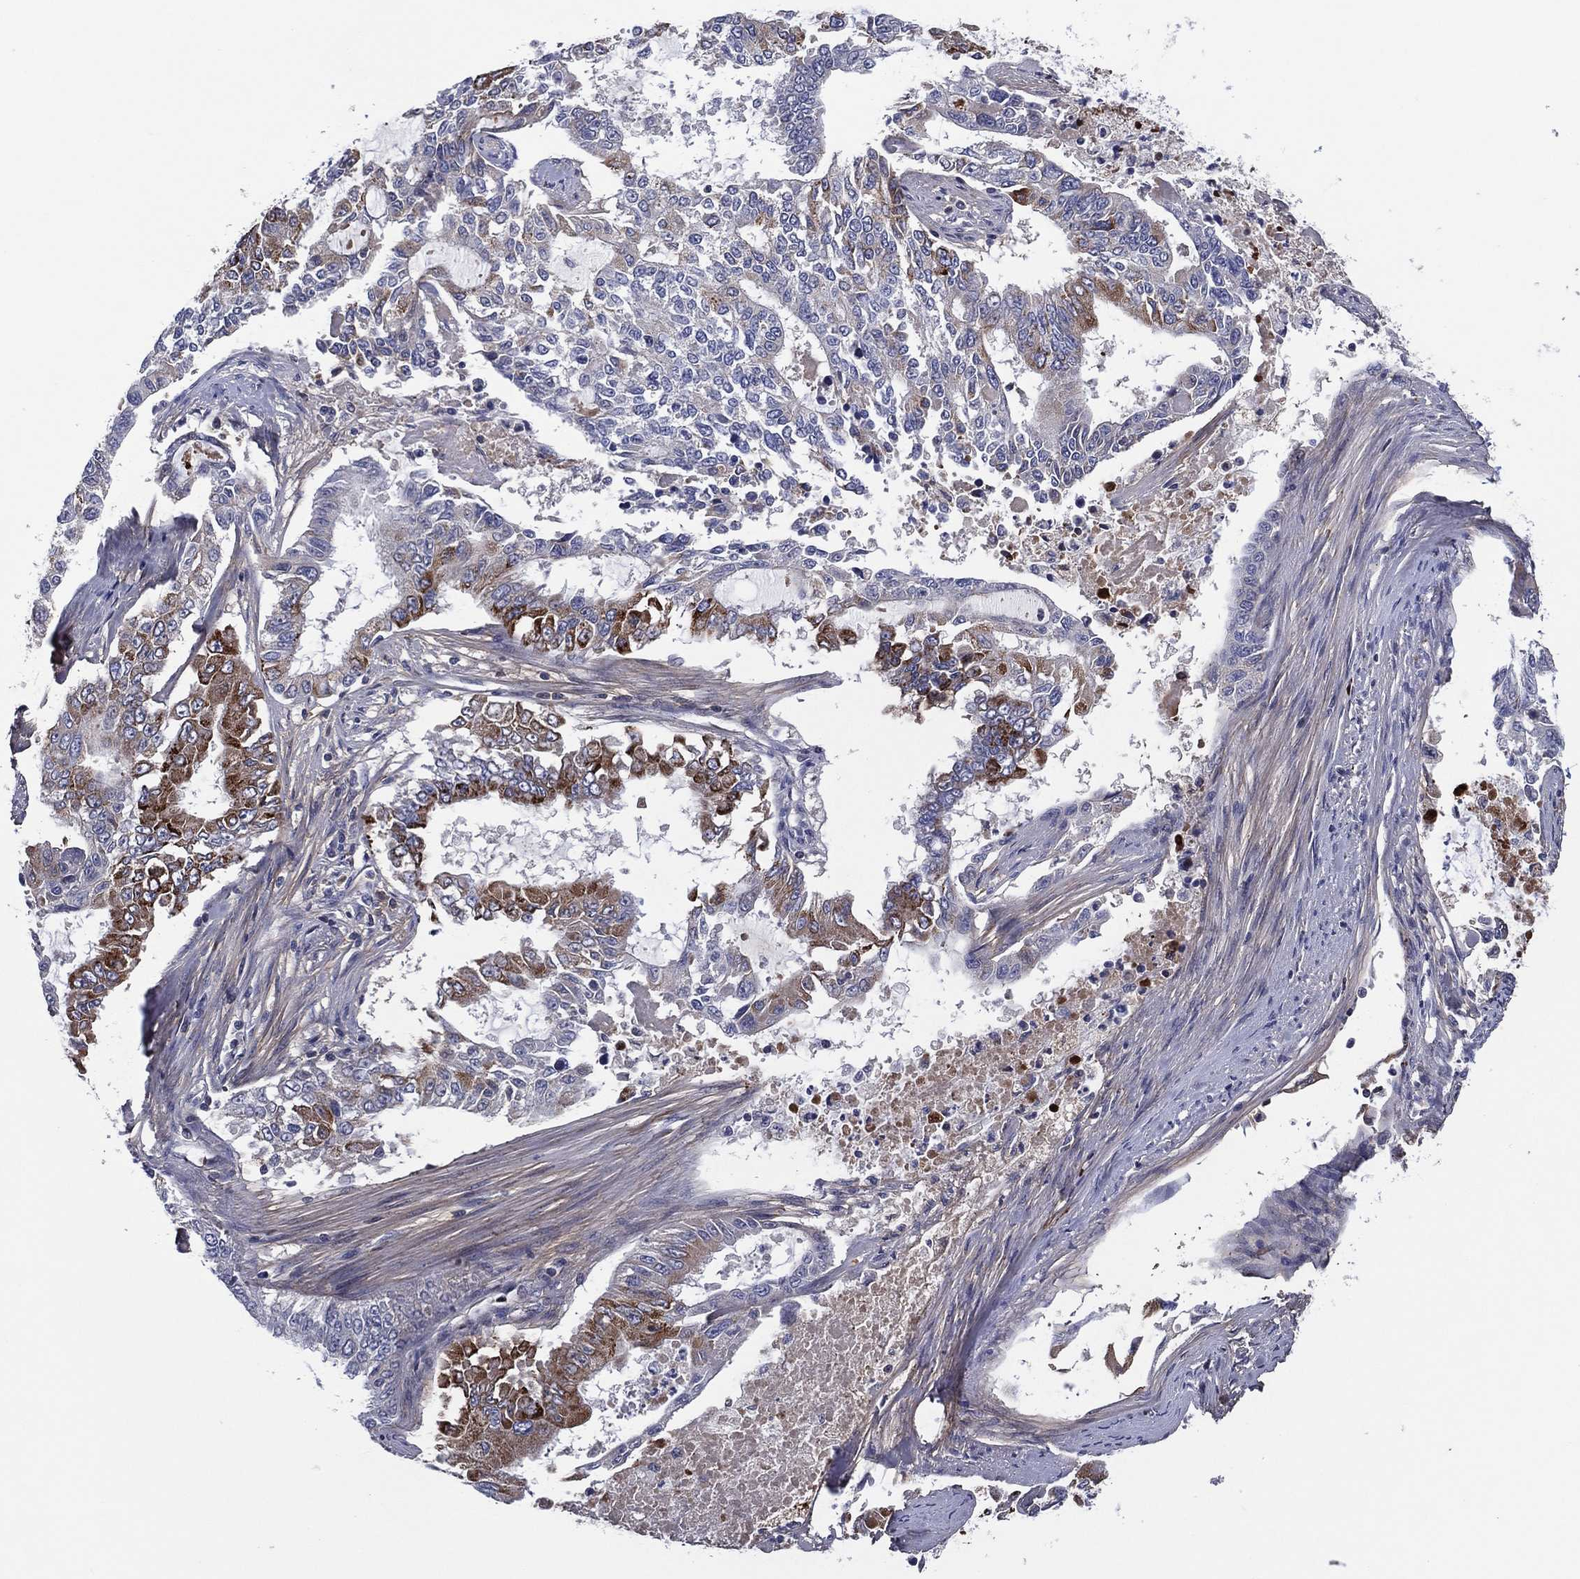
{"staining": {"intensity": "strong", "quantity": "<25%", "location": "cytoplasmic/membranous"}, "tissue": "endometrial cancer", "cell_type": "Tumor cells", "image_type": "cancer", "snomed": [{"axis": "morphology", "description": "Adenocarcinoma, NOS"}, {"axis": "topography", "description": "Uterus"}], "caption": "Brown immunohistochemical staining in human endometrial adenocarcinoma exhibits strong cytoplasmic/membranous expression in about <25% of tumor cells.", "gene": "TRIM31", "patient": {"sex": "female", "age": 59}}